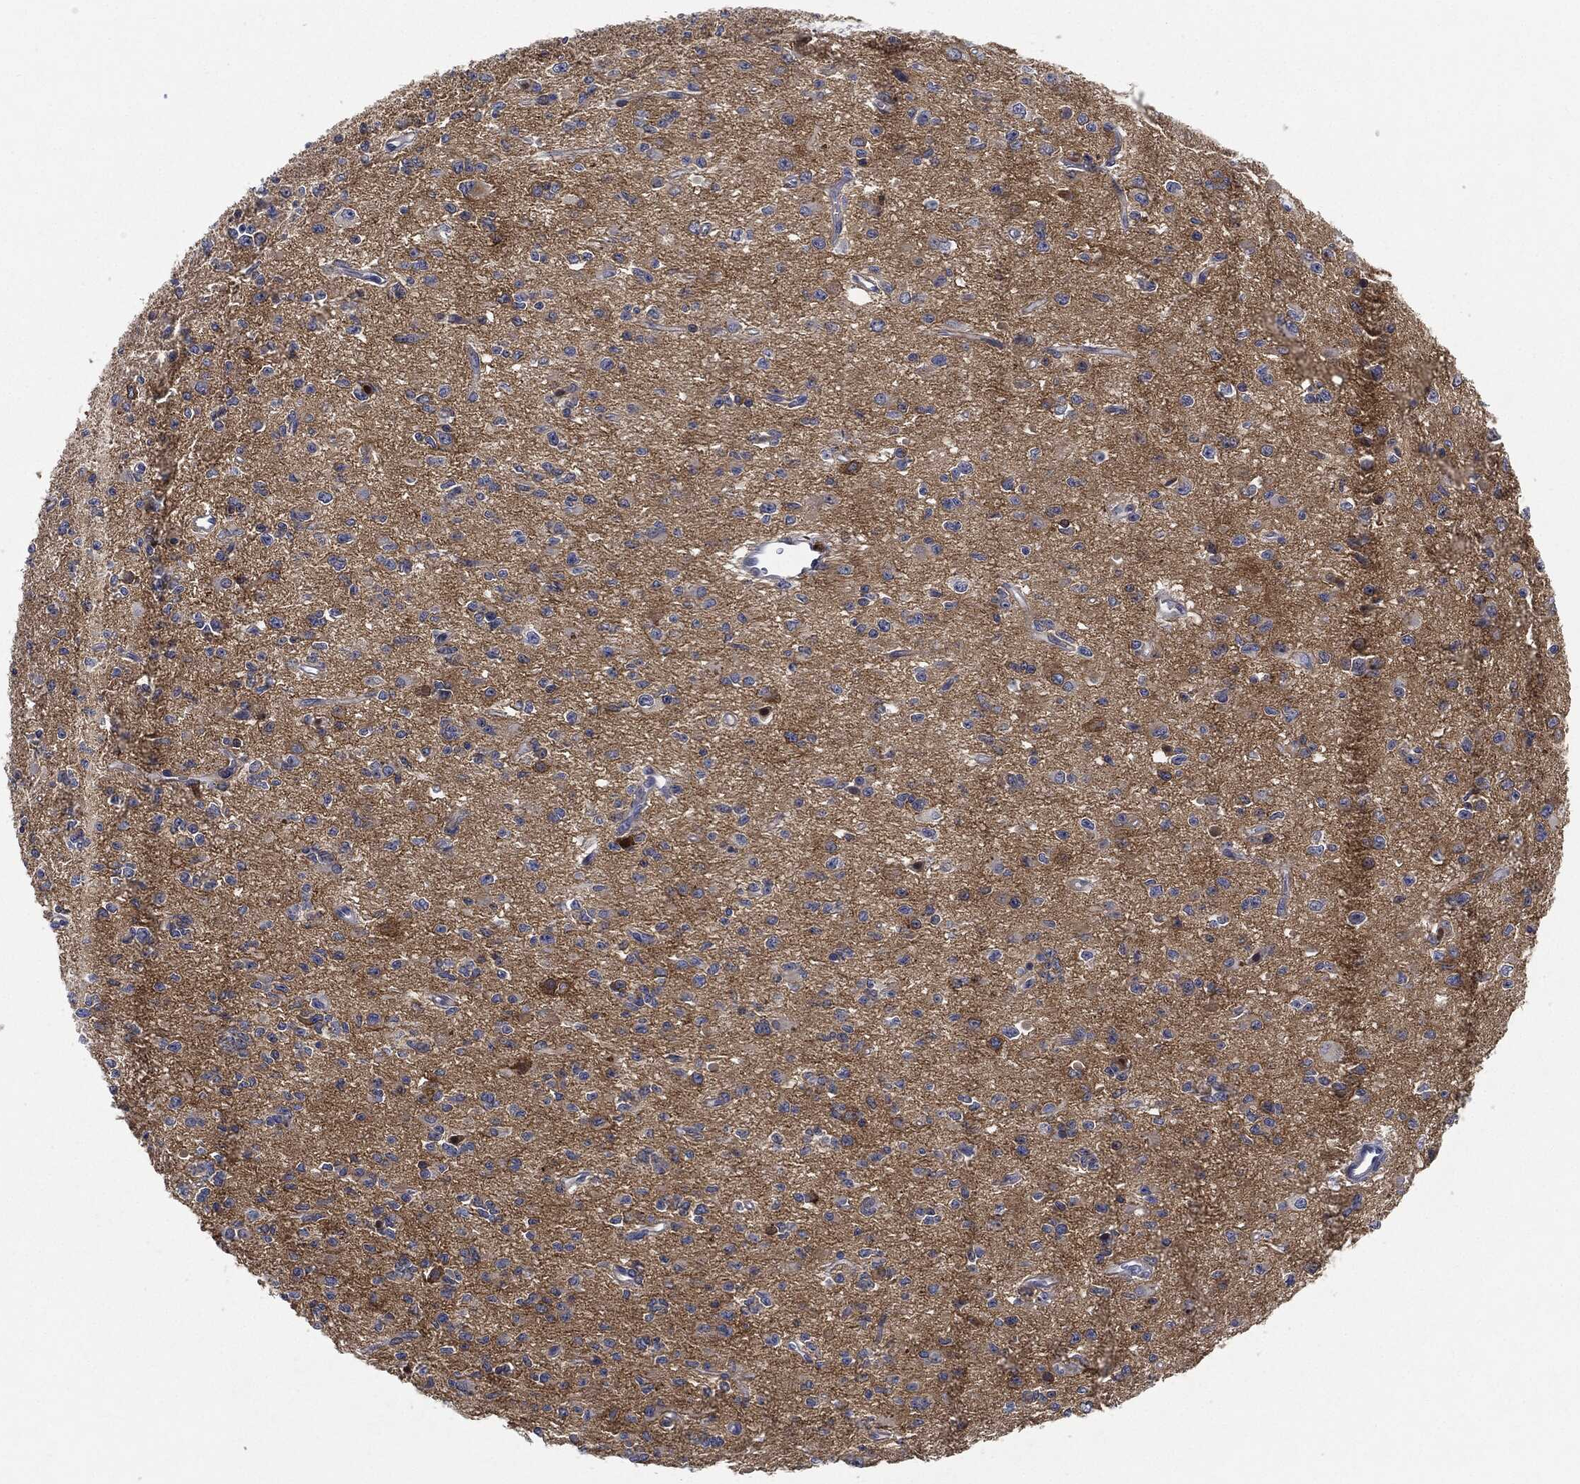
{"staining": {"intensity": "negative", "quantity": "none", "location": "none"}, "tissue": "glioma", "cell_type": "Tumor cells", "image_type": "cancer", "snomed": [{"axis": "morphology", "description": "Glioma, malignant, Low grade"}, {"axis": "topography", "description": "Brain"}], "caption": "Immunohistochemical staining of human malignant glioma (low-grade) shows no significant staining in tumor cells.", "gene": "NTRK1", "patient": {"sex": "female", "age": 45}}